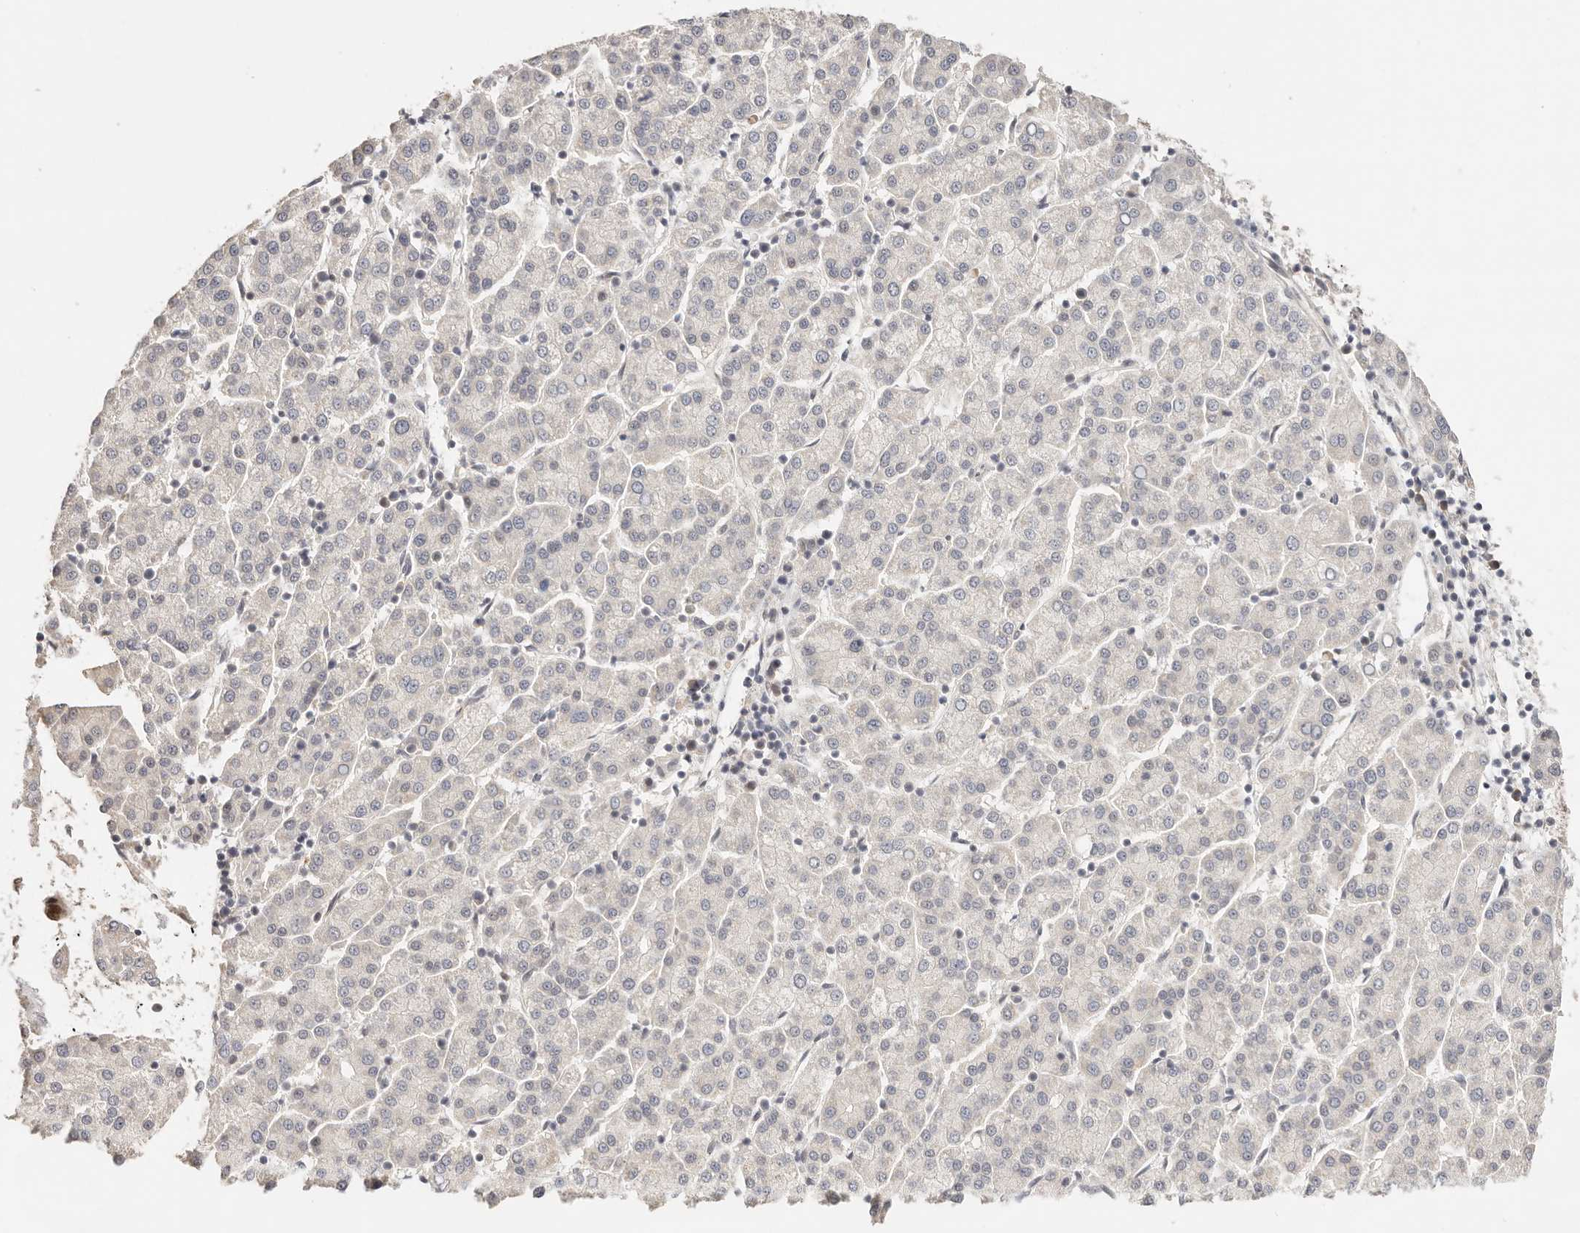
{"staining": {"intensity": "negative", "quantity": "none", "location": "none"}, "tissue": "liver cancer", "cell_type": "Tumor cells", "image_type": "cancer", "snomed": [{"axis": "morphology", "description": "Carcinoma, Hepatocellular, NOS"}, {"axis": "topography", "description": "Liver"}], "caption": "An image of liver hepatocellular carcinoma stained for a protein reveals no brown staining in tumor cells. (DAB (3,3'-diaminobenzidine) immunohistochemistry (IHC) with hematoxylin counter stain).", "gene": "RFC3", "patient": {"sex": "female", "age": 58}}